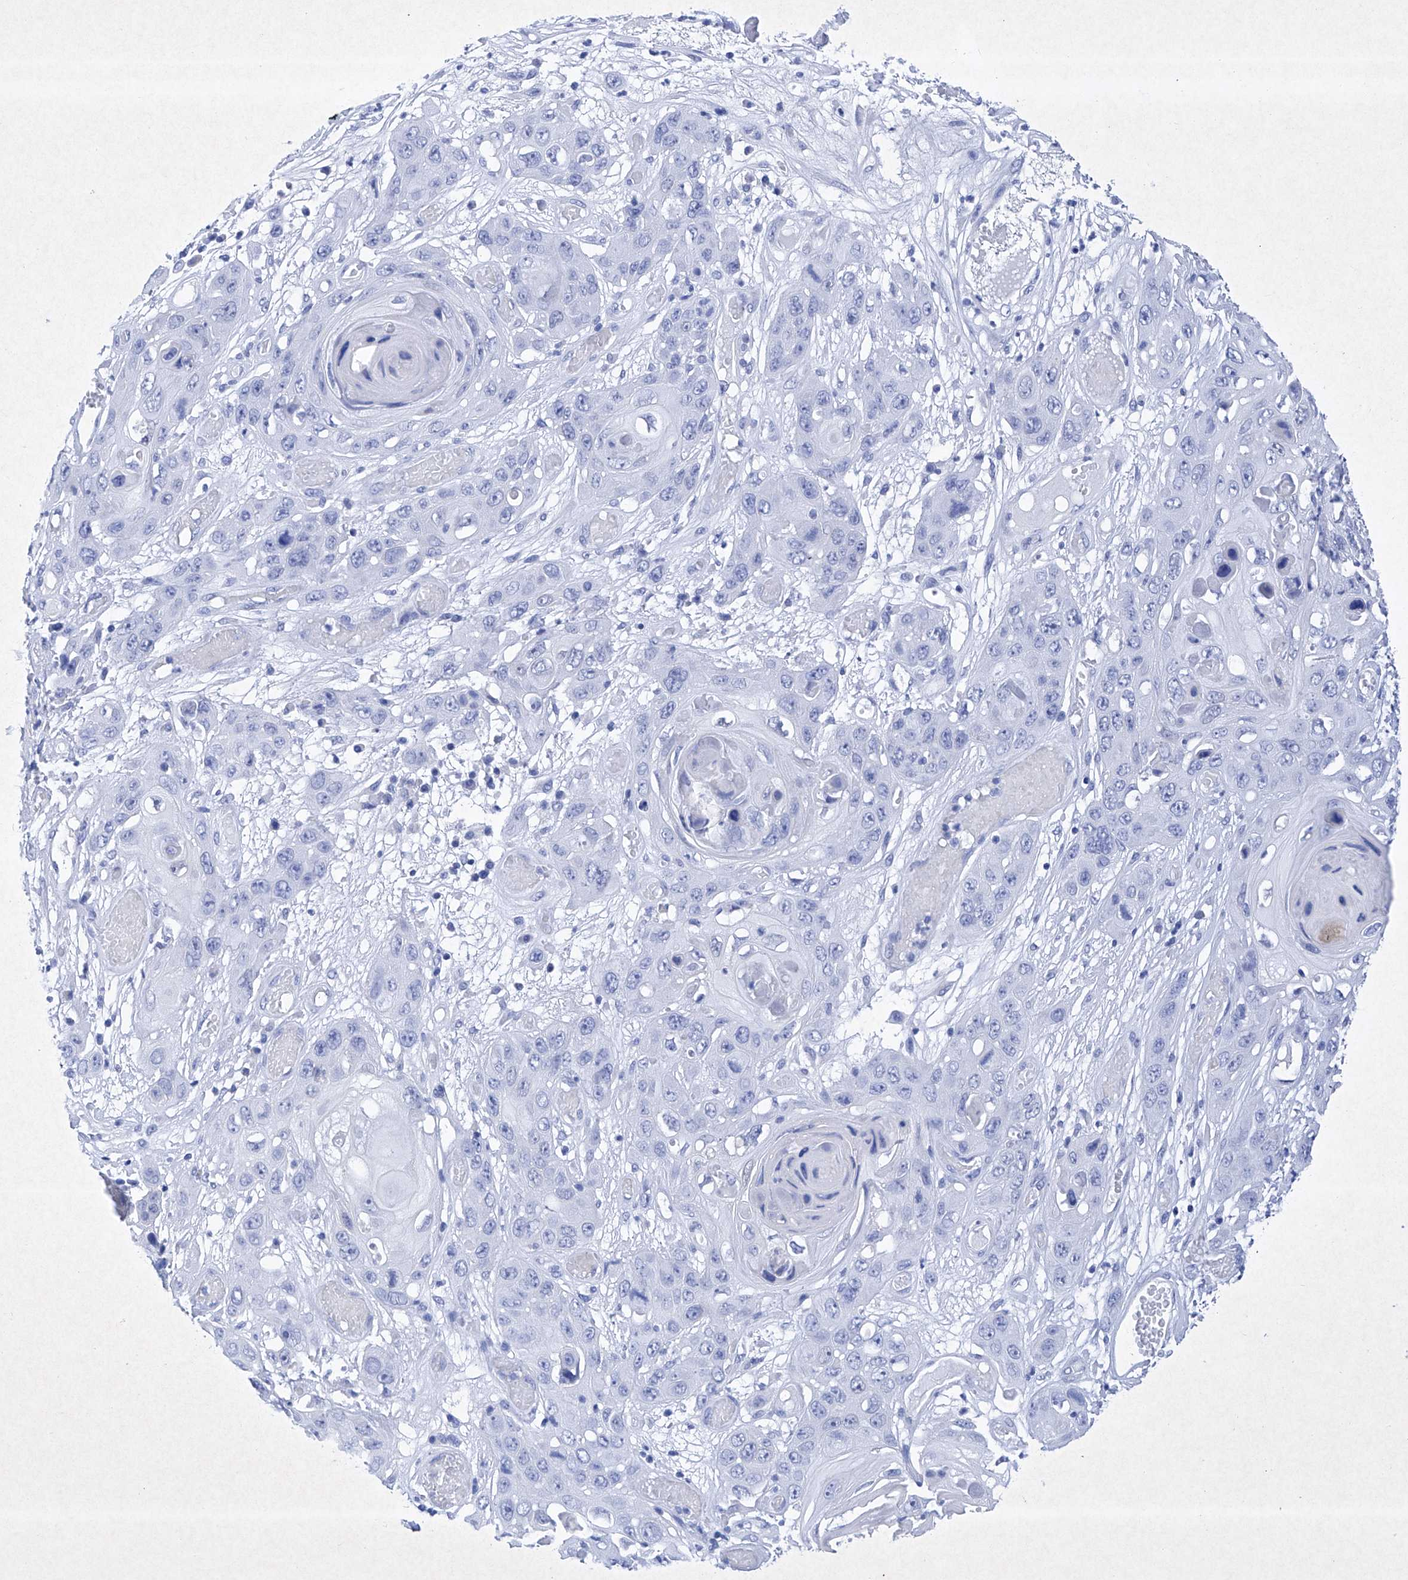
{"staining": {"intensity": "negative", "quantity": "none", "location": "none"}, "tissue": "skin cancer", "cell_type": "Tumor cells", "image_type": "cancer", "snomed": [{"axis": "morphology", "description": "Squamous cell carcinoma, NOS"}, {"axis": "topography", "description": "Skin"}], "caption": "Histopathology image shows no significant protein staining in tumor cells of squamous cell carcinoma (skin). (IHC, brightfield microscopy, high magnification).", "gene": "BARX2", "patient": {"sex": "male", "age": 55}}